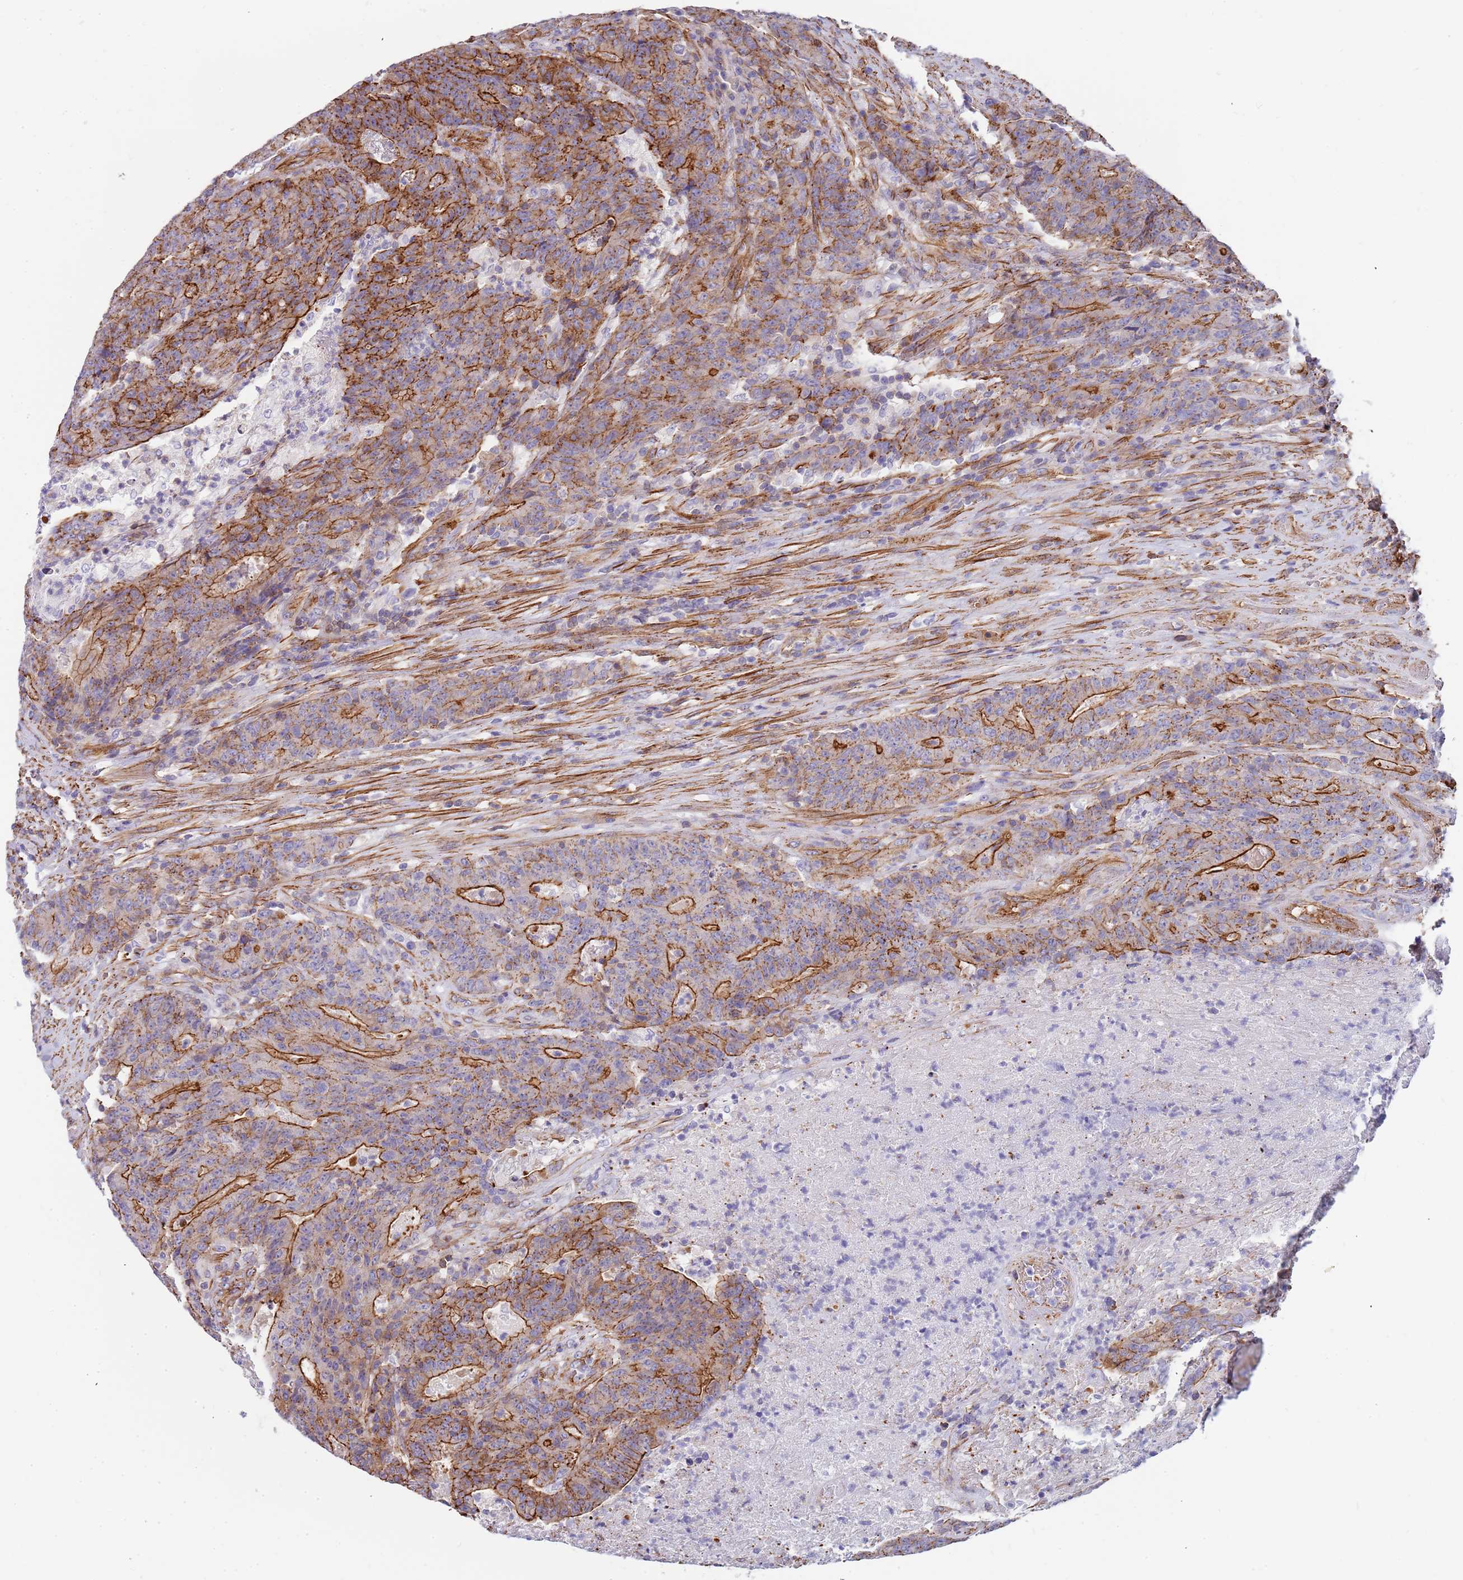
{"staining": {"intensity": "strong", "quantity": "25%-75%", "location": "cytoplasmic/membranous"}, "tissue": "colorectal cancer", "cell_type": "Tumor cells", "image_type": "cancer", "snomed": [{"axis": "morphology", "description": "Adenocarcinoma, NOS"}, {"axis": "topography", "description": "Colon"}], "caption": "Approximately 25%-75% of tumor cells in human colorectal cancer demonstrate strong cytoplasmic/membranous protein staining as visualized by brown immunohistochemical staining.", "gene": "GFRAL", "patient": {"sex": "female", "age": 75}}